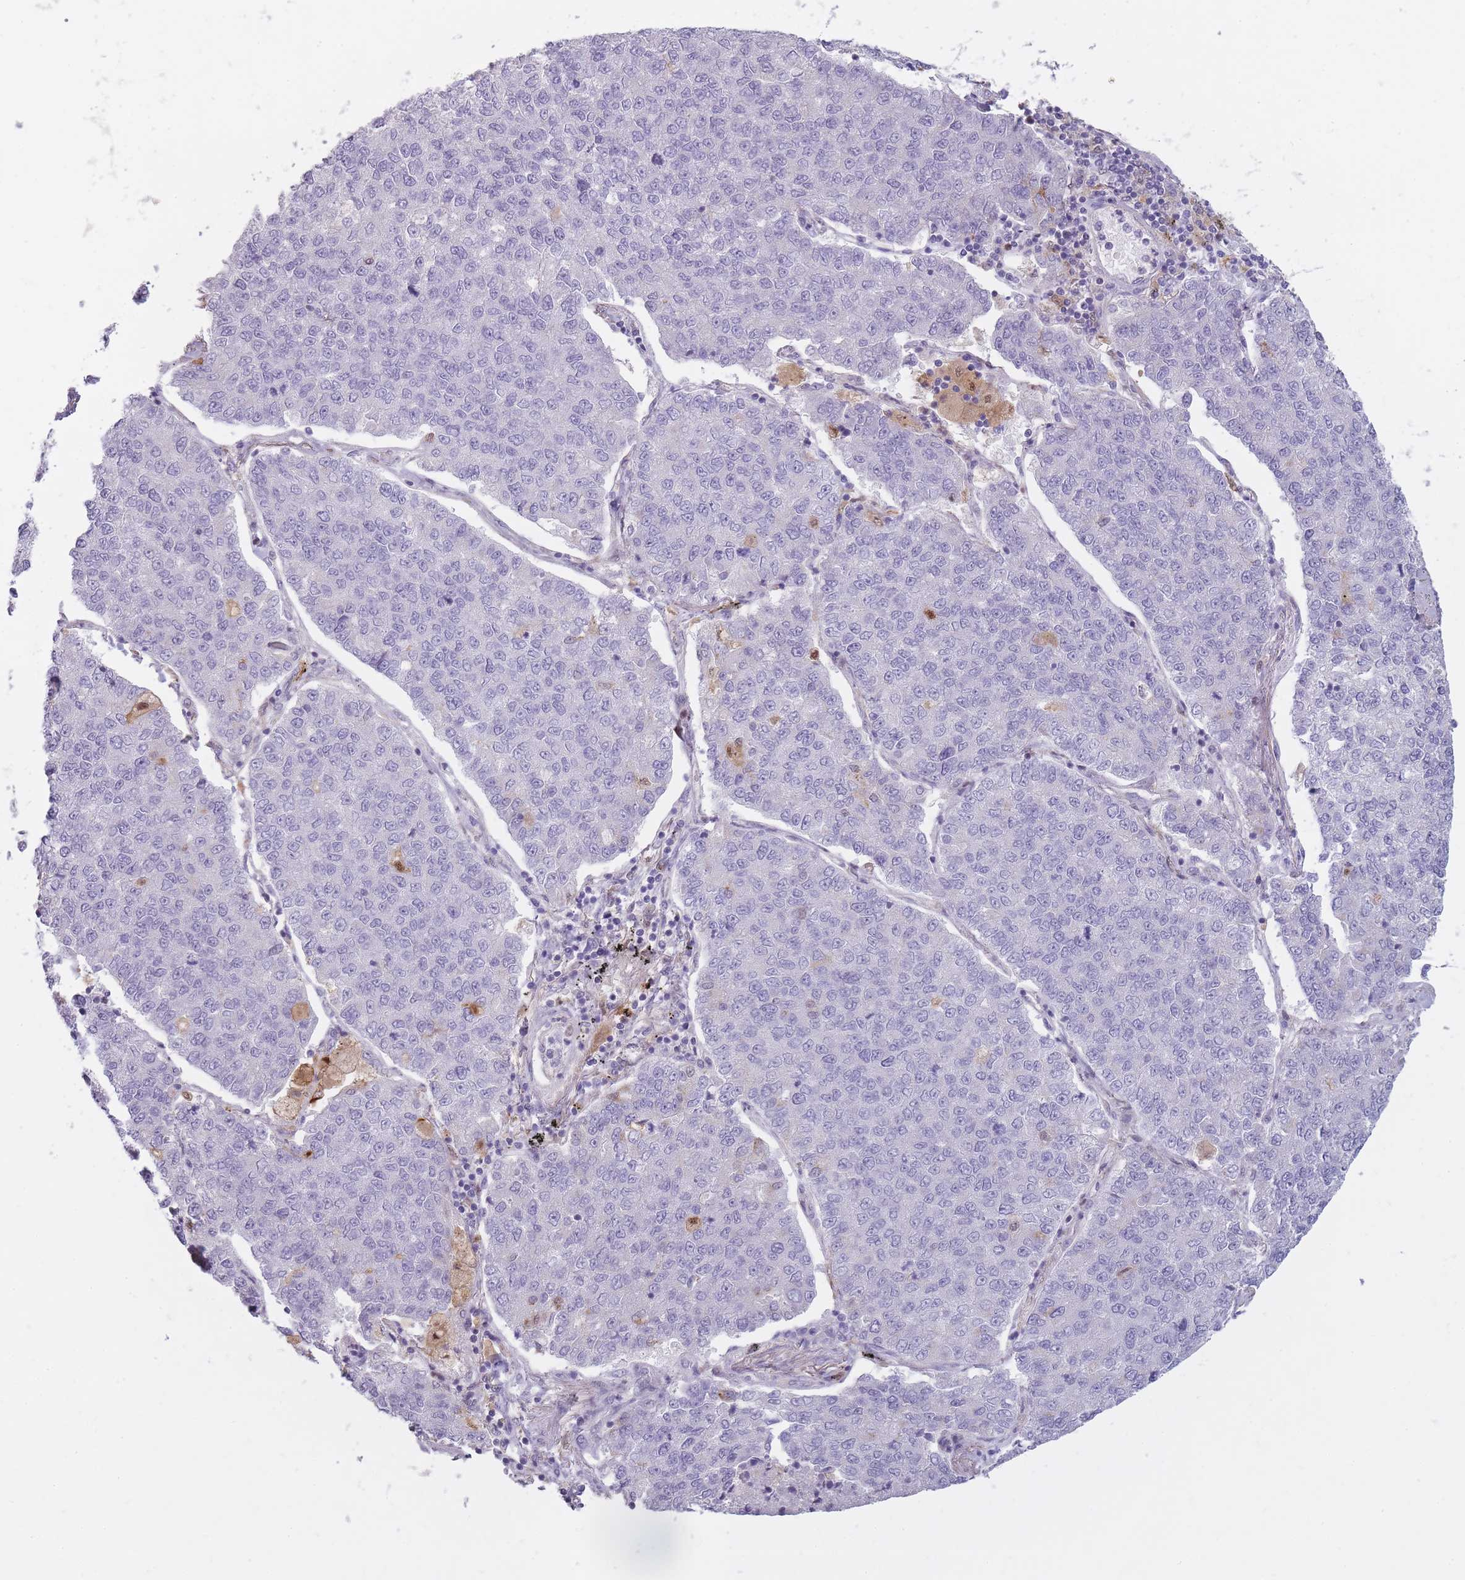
{"staining": {"intensity": "negative", "quantity": "none", "location": "none"}, "tissue": "lung cancer", "cell_type": "Tumor cells", "image_type": "cancer", "snomed": [{"axis": "morphology", "description": "Adenocarcinoma, NOS"}, {"axis": "topography", "description": "Lung"}], "caption": "Micrograph shows no protein positivity in tumor cells of lung cancer tissue. (IHC, brightfield microscopy, high magnification).", "gene": "LGALS9", "patient": {"sex": "male", "age": 49}}